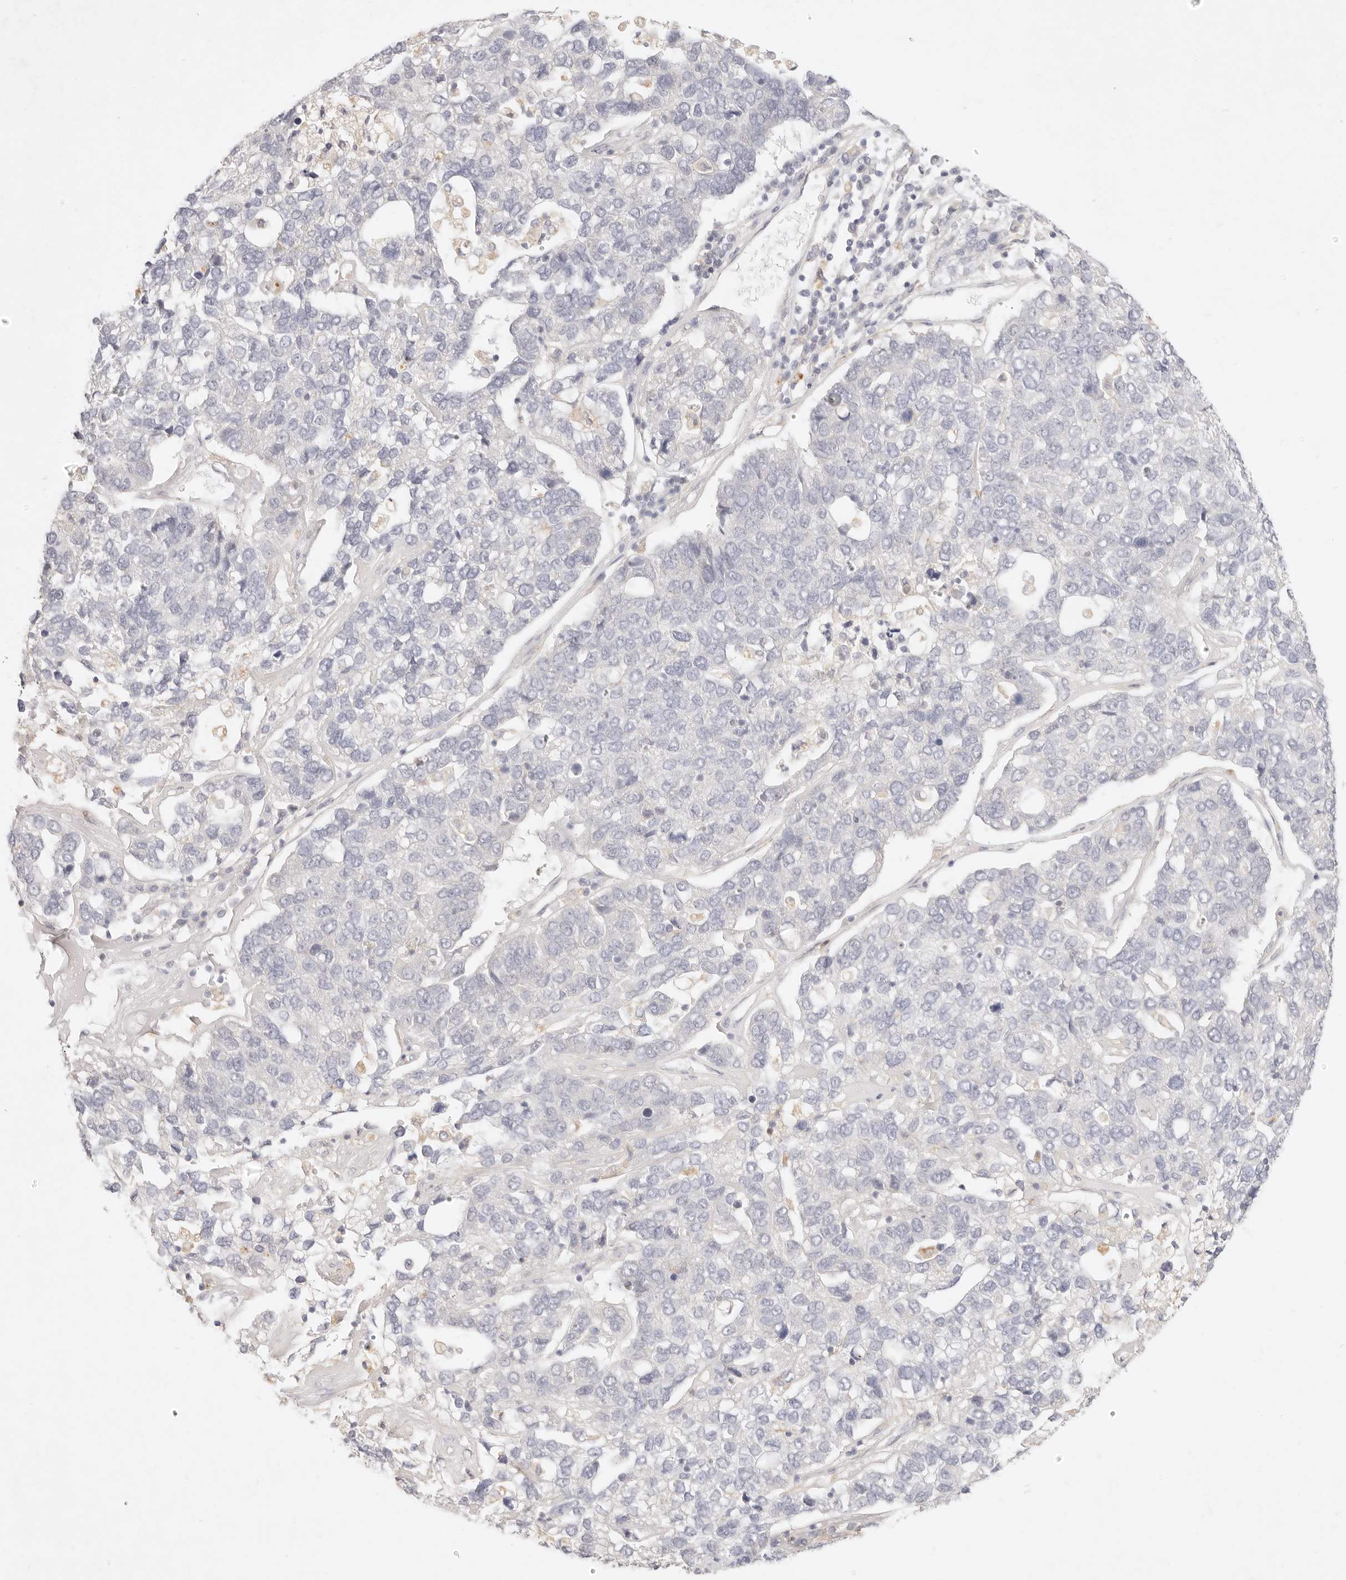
{"staining": {"intensity": "negative", "quantity": "none", "location": "none"}, "tissue": "pancreatic cancer", "cell_type": "Tumor cells", "image_type": "cancer", "snomed": [{"axis": "morphology", "description": "Adenocarcinoma, NOS"}, {"axis": "topography", "description": "Pancreas"}], "caption": "Immunohistochemistry of human pancreatic adenocarcinoma displays no expression in tumor cells. The staining is performed using DAB brown chromogen with nuclei counter-stained in using hematoxylin.", "gene": "GPR84", "patient": {"sex": "female", "age": 61}}